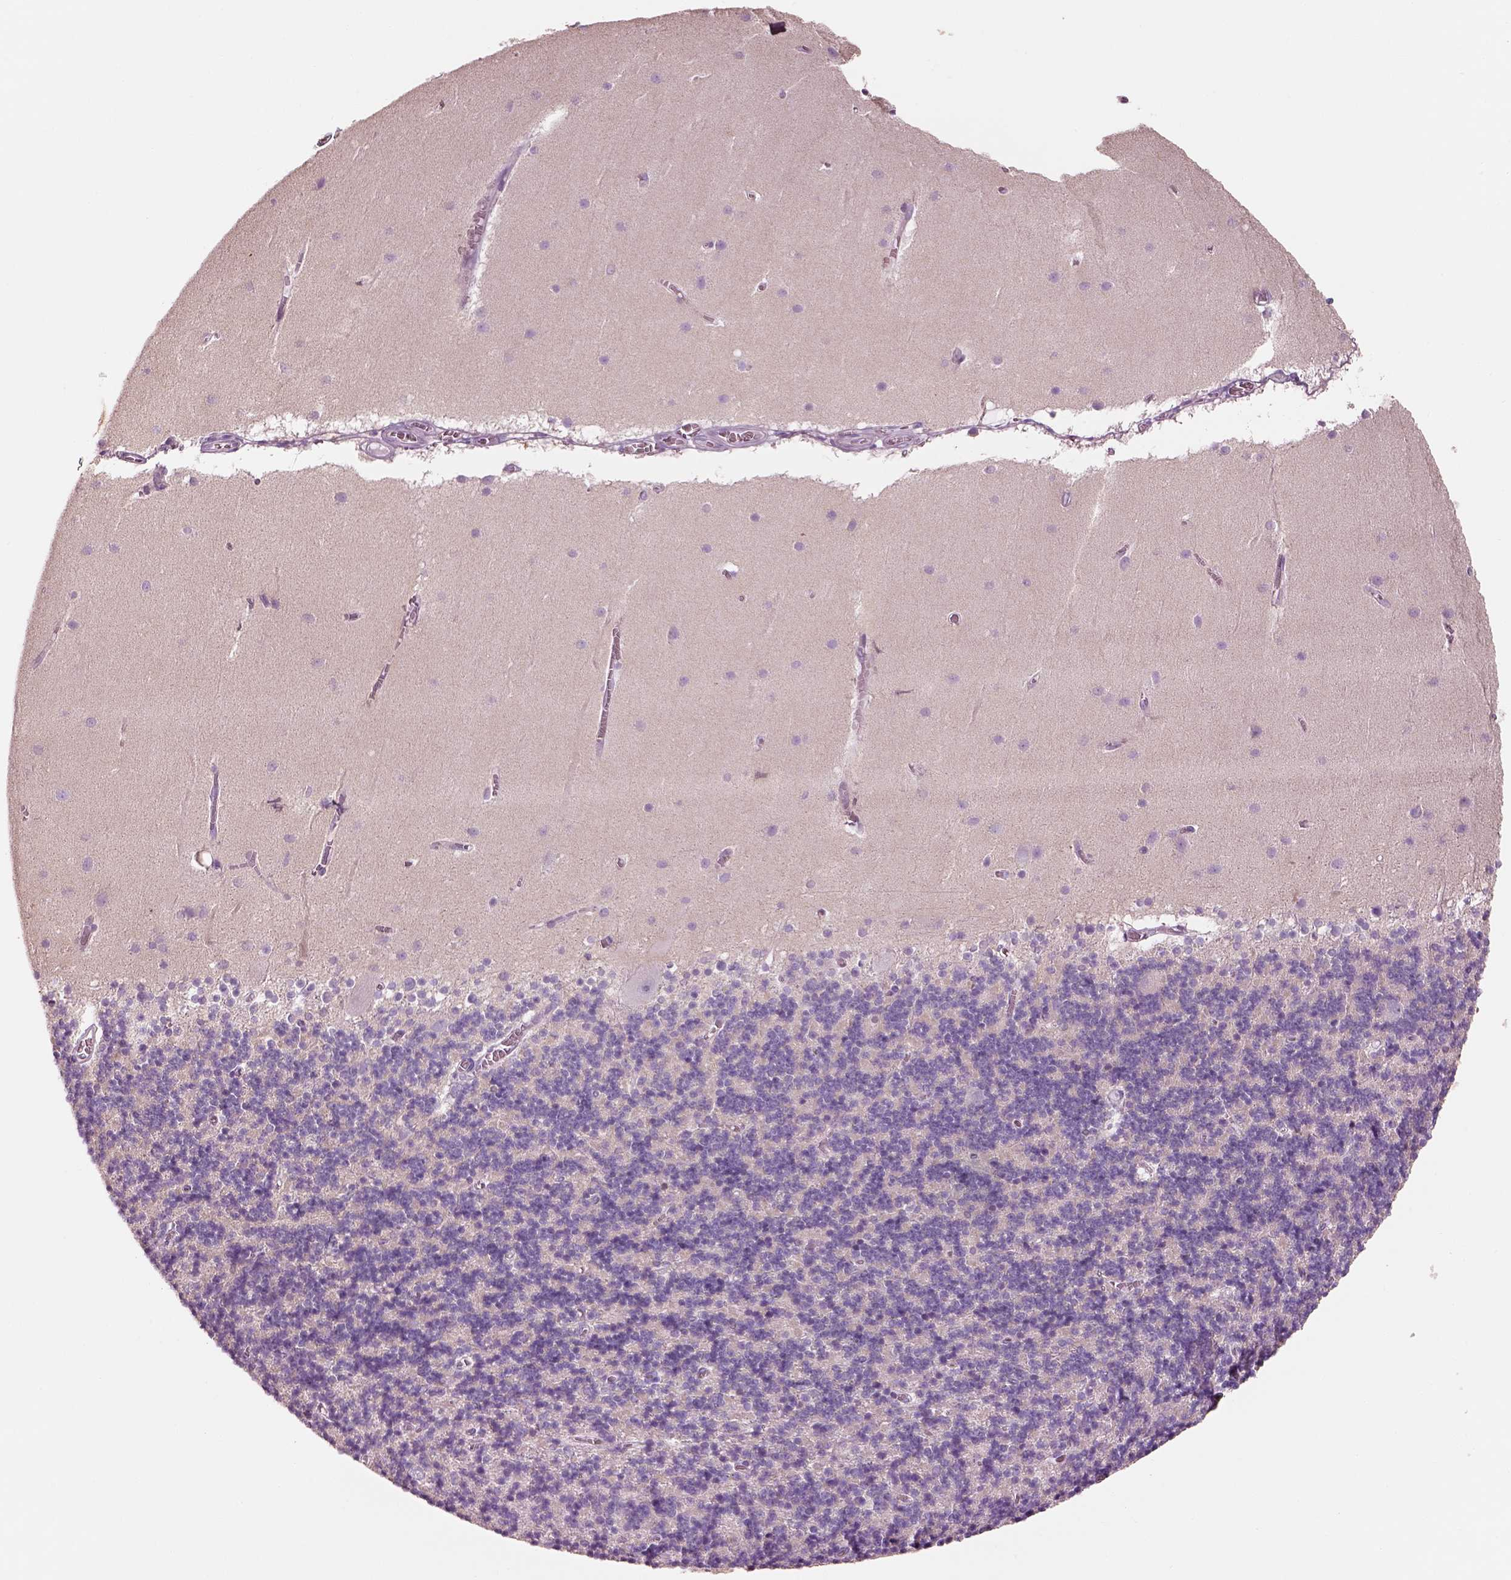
{"staining": {"intensity": "negative", "quantity": "none", "location": "none"}, "tissue": "cerebellum", "cell_type": "Cells in granular layer", "image_type": "normal", "snomed": [{"axis": "morphology", "description": "Normal tissue, NOS"}, {"axis": "topography", "description": "Cerebellum"}], "caption": "An immunohistochemistry photomicrograph of normal cerebellum is shown. There is no staining in cells in granular layer of cerebellum.", "gene": "PNOC", "patient": {"sex": "male", "age": 70}}